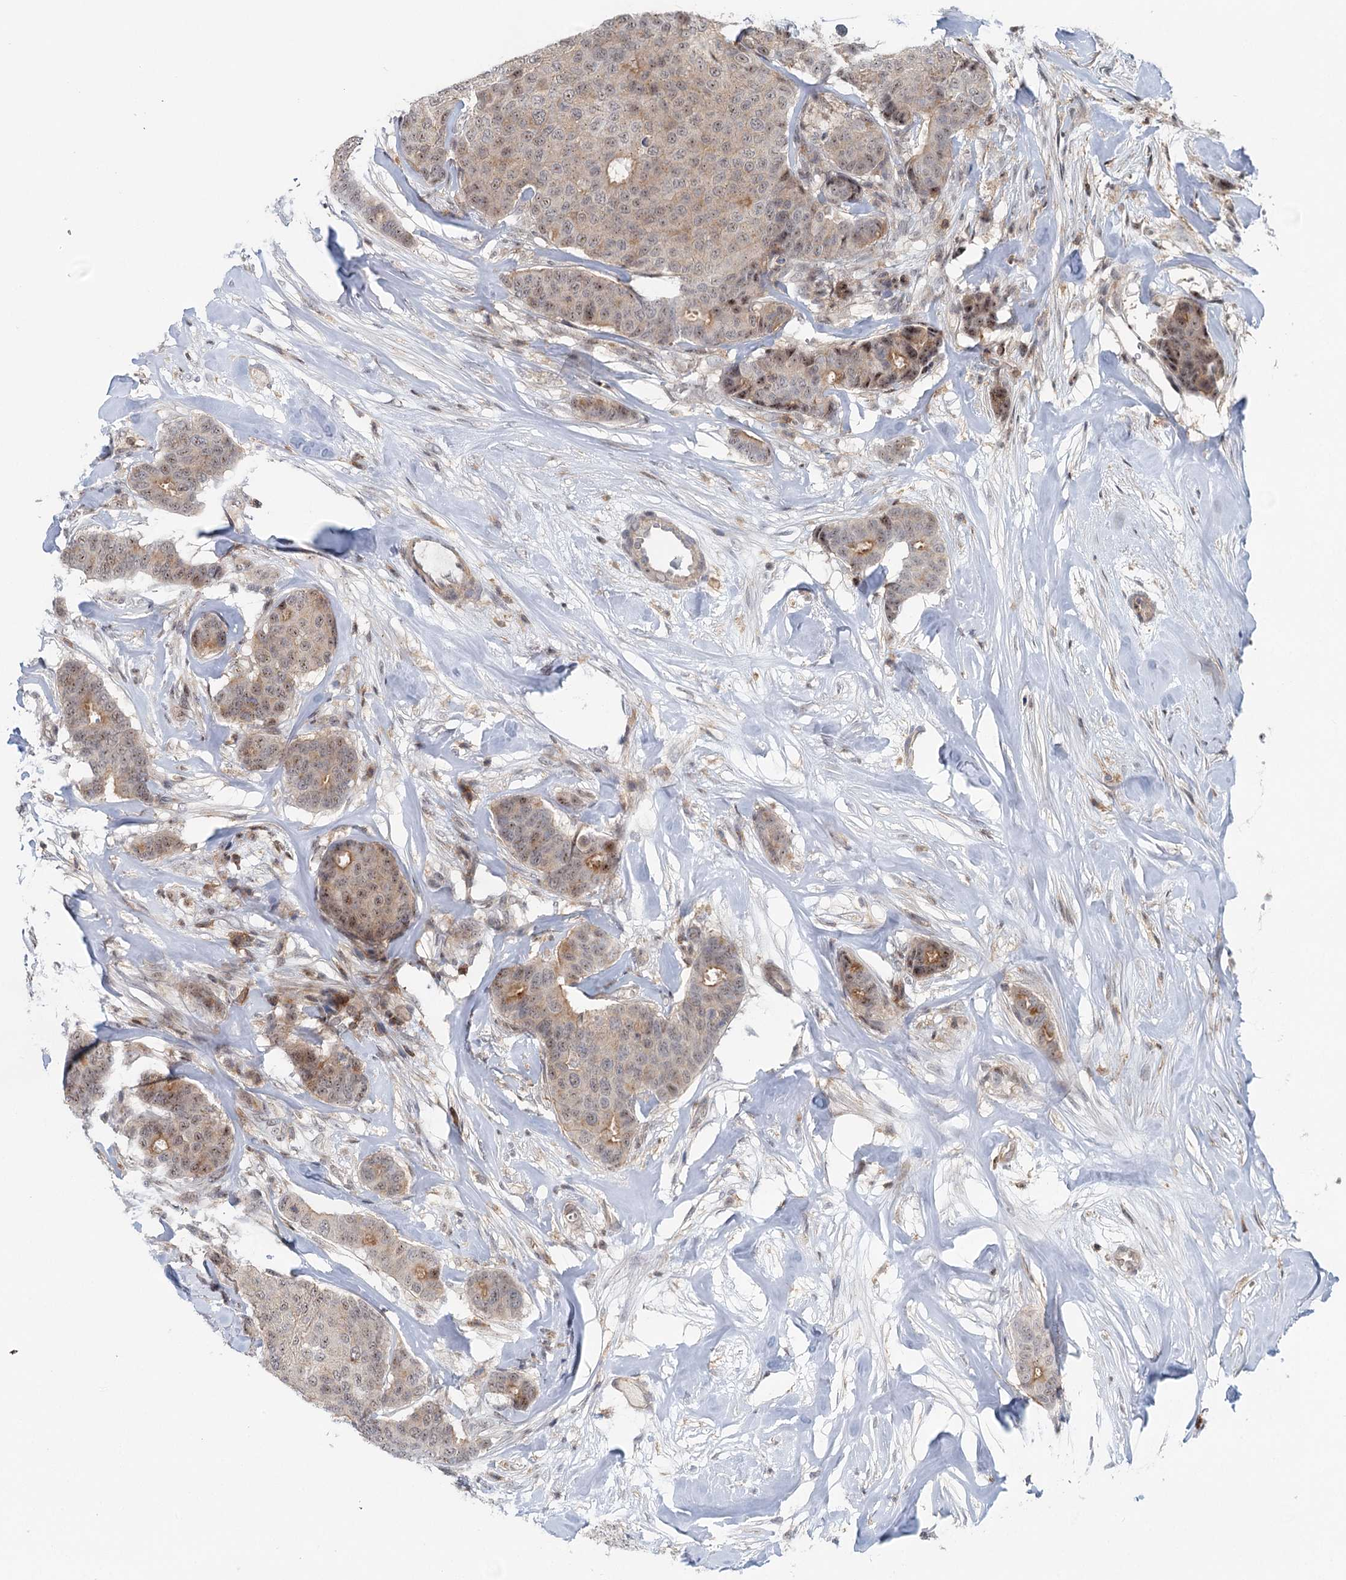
{"staining": {"intensity": "moderate", "quantity": "25%-75%", "location": "cytoplasmic/membranous,nuclear"}, "tissue": "breast cancer", "cell_type": "Tumor cells", "image_type": "cancer", "snomed": [{"axis": "morphology", "description": "Duct carcinoma"}, {"axis": "topography", "description": "Breast"}], "caption": "Immunohistochemical staining of breast cancer reveals moderate cytoplasmic/membranous and nuclear protein staining in approximately 25%-75% of tumor cells.", "gene": "CDC42SE2", "patient": {"sex": "female", "age": 75}}